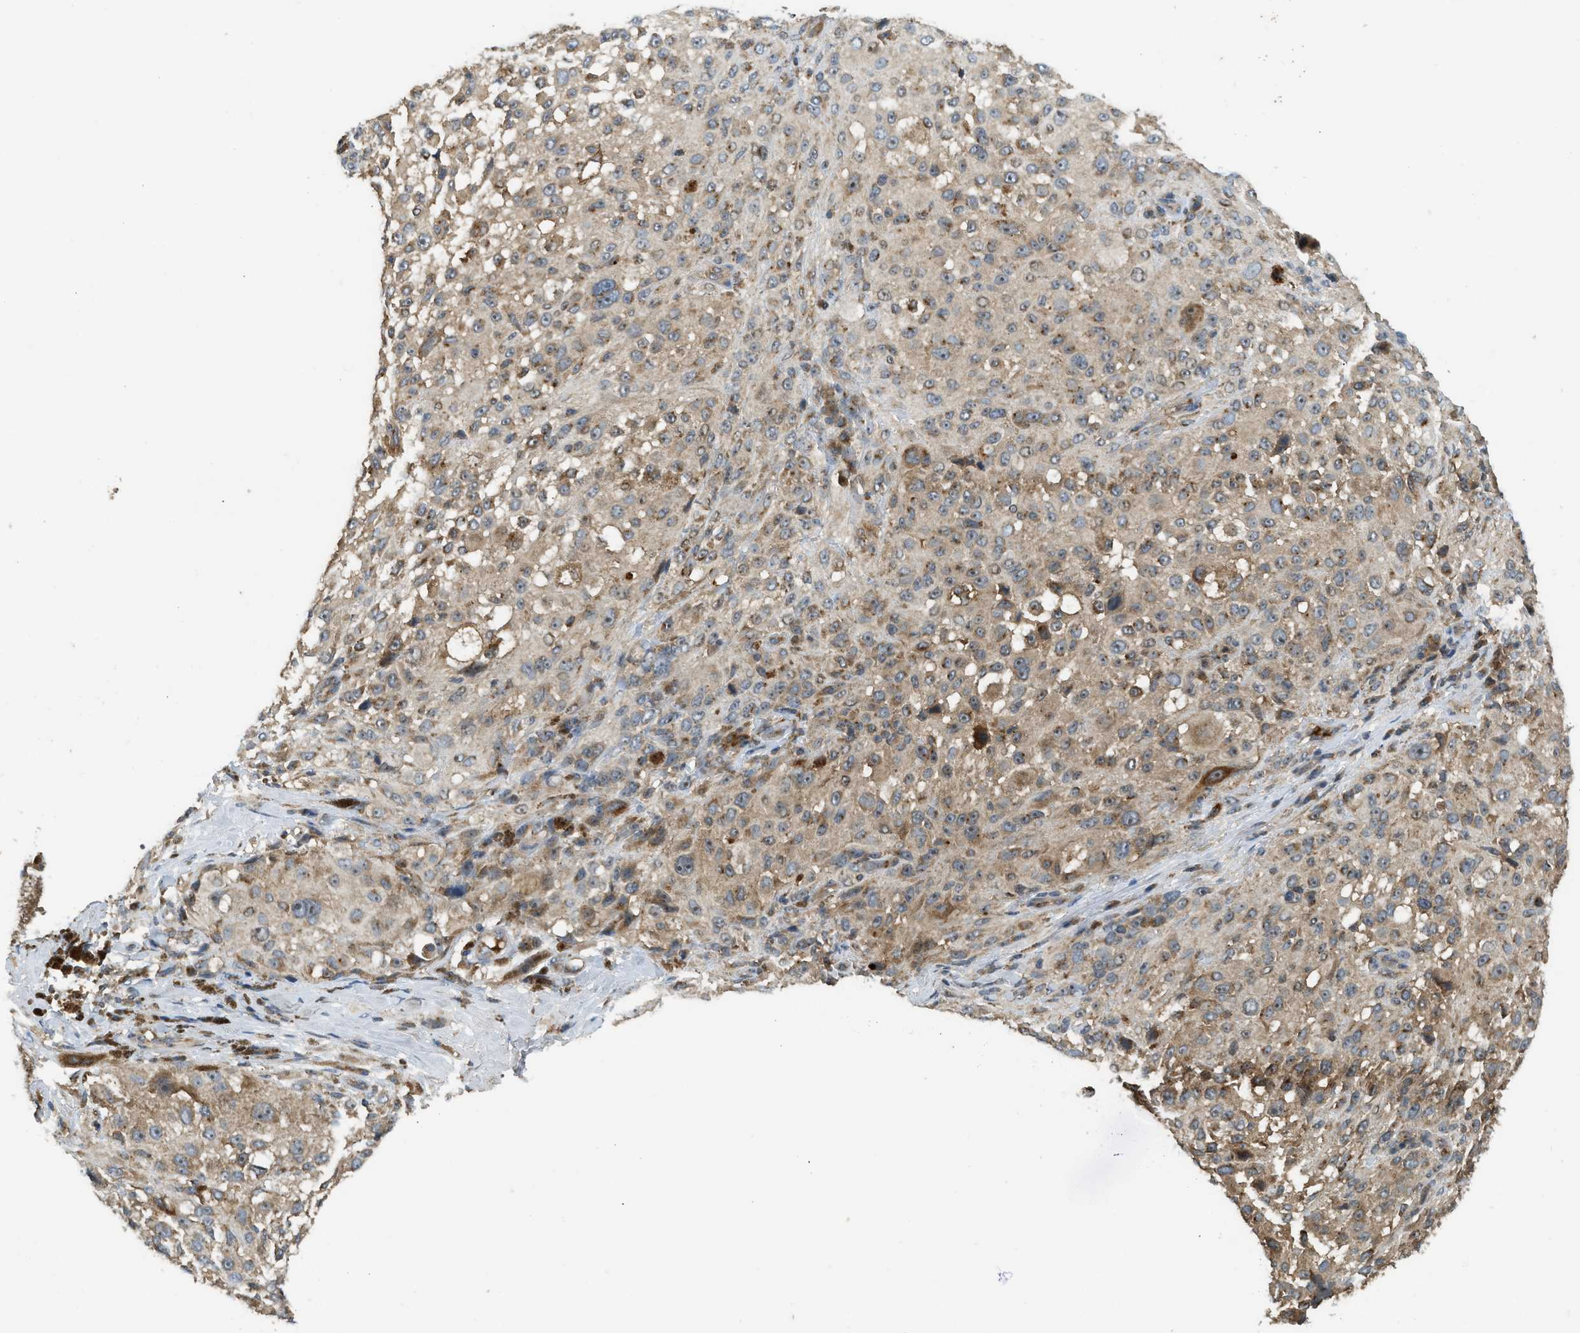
{"staining": {"intensity": "moderate", "quantity": ">75%", "location": "cytoplasmic/membranous"}, "tissue": "melanoma", "cell_type": "Tumor cells", "image_type": "cancer", "snomed": [{"axis": "morphology", "description": "Necrosis, NOS"}, {"axis": "morphology", "description": "Malignant melanoma, NOS"}, {"axis": "topography", "description": "Skin"}], "caption": "Moderate cytoplasmic/membranous expression for a protein is appreciated in about >75% of tumor cells of melanoma using immunohistochemistry (IHC).", "gene": "STARD3", "patient": {"sex": "female", "age": 87}}